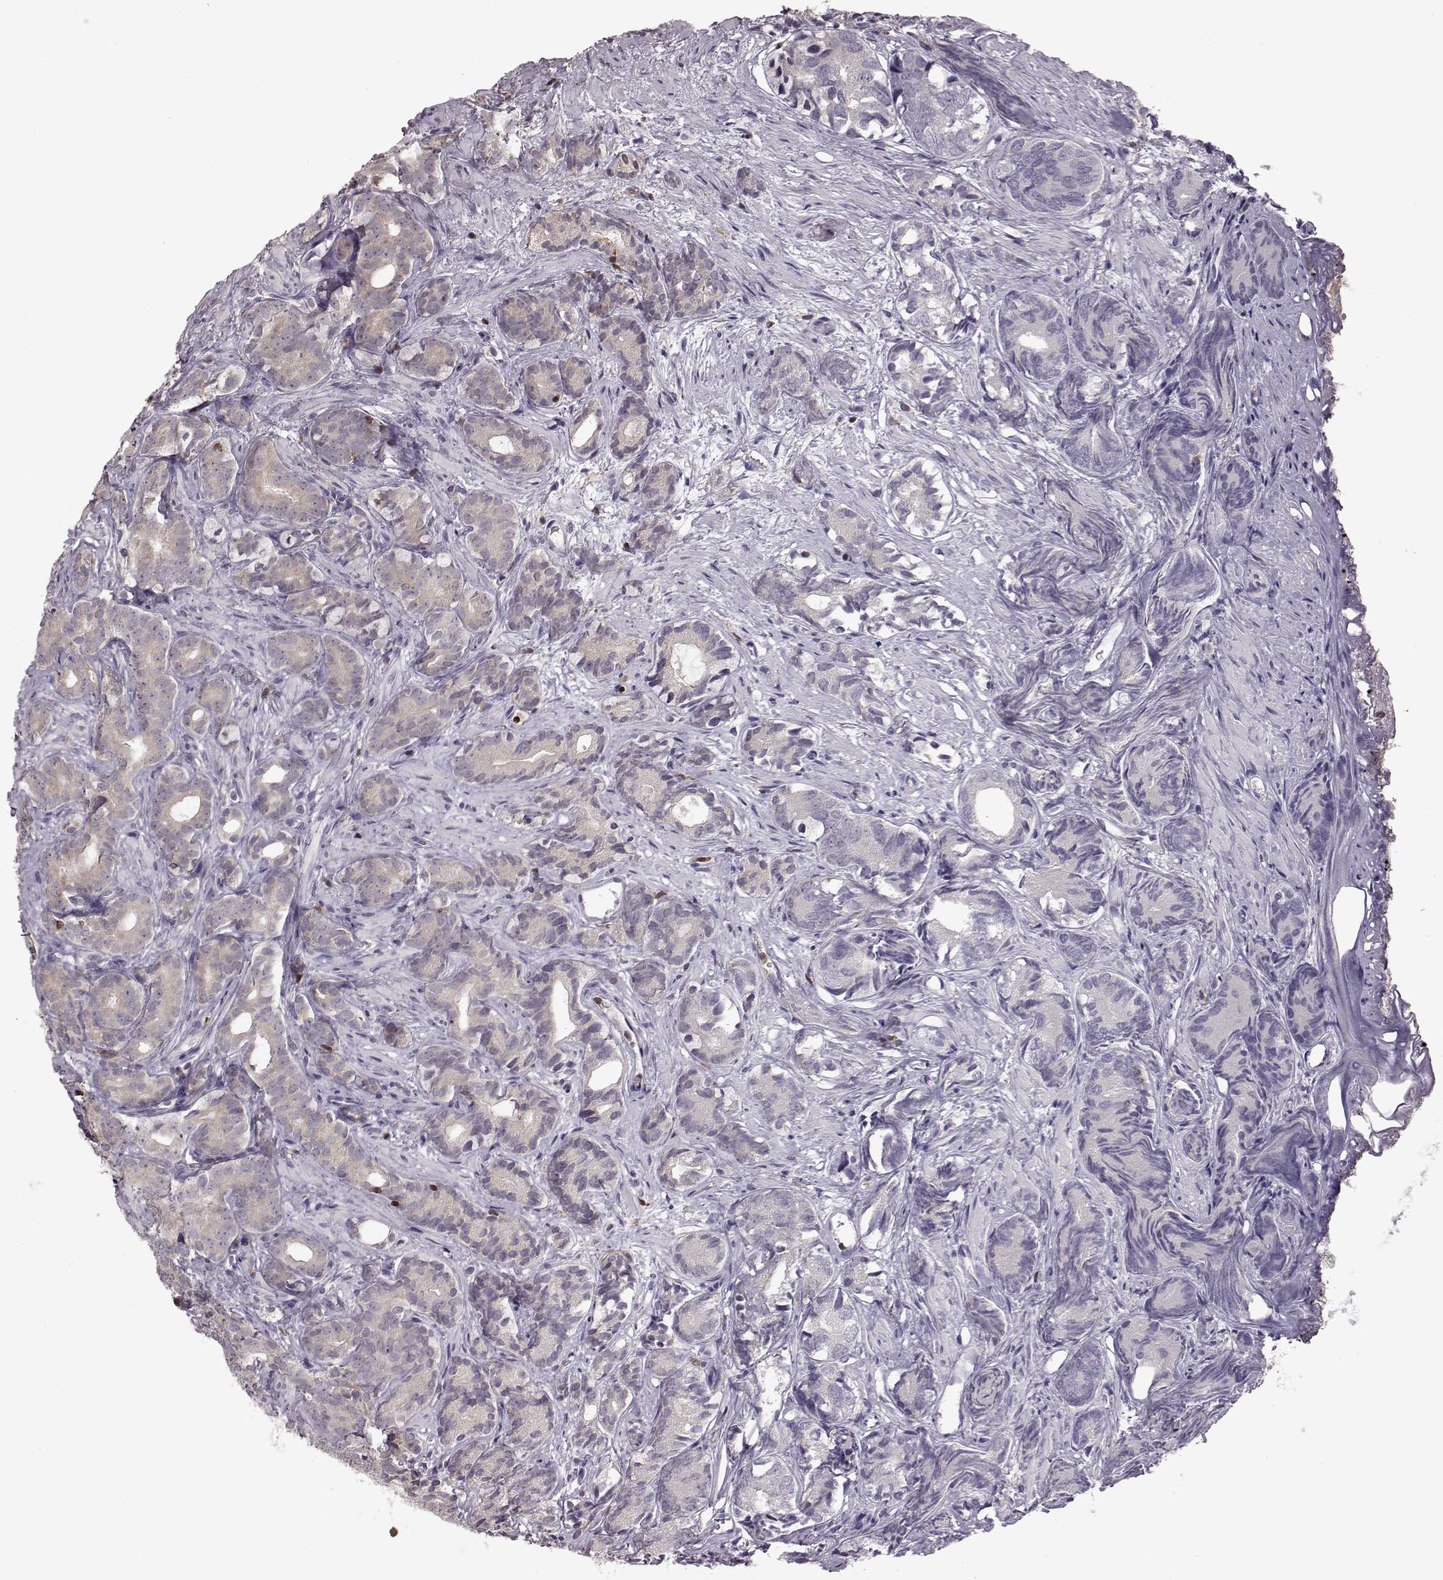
{"staining": {"intensity": "weak", "quantity": ">75%", "location": "cytoplasmic/membranous"}, "tissue": "prostate cancer", "cell_type": "Tumor cells", "image_type": "cancer", "snomed": [{"axis": "morphology", "description": "Adenocarcinoma, High grade"}, {"axis": "topography", "description": "Prostate"}], "caption": "High-magnification brightfield microscopy of prostate cancer stained with DAB (3,3'-diaminobenzidine) (brown) and counterstained with hematoxylin (blue). tumor cells exhibit weak cytoplasmic/membranous staining is identified in about>75% of cells.", "gene": "DOK2", "patient": {"sex": "male", "age": 84}}